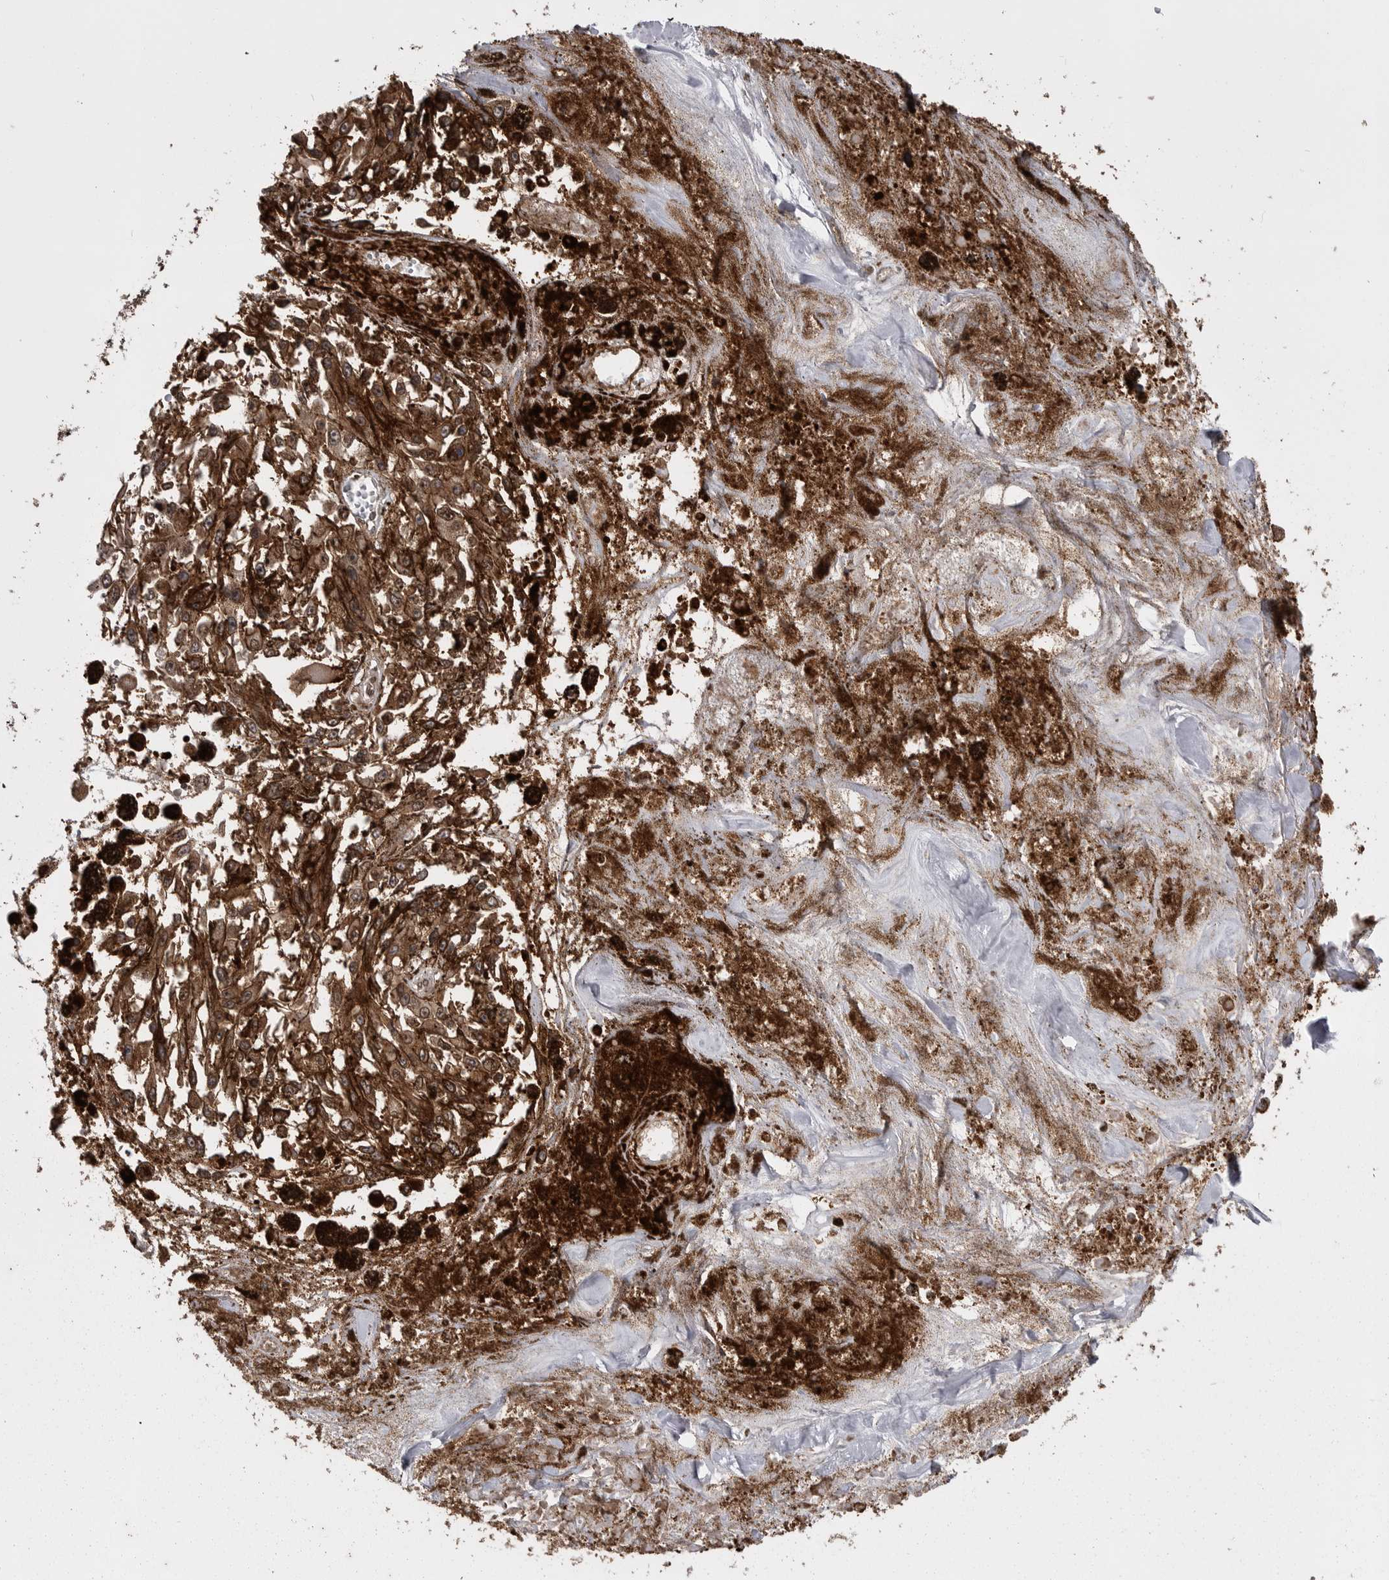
{"staining": {"intensity": "moderate", "quantity": ">75%", "location": "cytoplasmic/membranous"}, "tissue": "melanoma", "cell_type": "Tumor cells", "image_type": "cancer", "snomed": [{"axis": "morphology", "description": "Malignant melanoma, Metastatic site"}, {"axis": "topography", "description": "Lymph node"}], "caption": "Approximately >75% of tumor cells in human melanoma display moderate cytoplasmic/membranous protein expression as visualized by brown immunohistochemical staining.", "gene": "ABL1", "patient": {"sex": "male", "age": 59}}